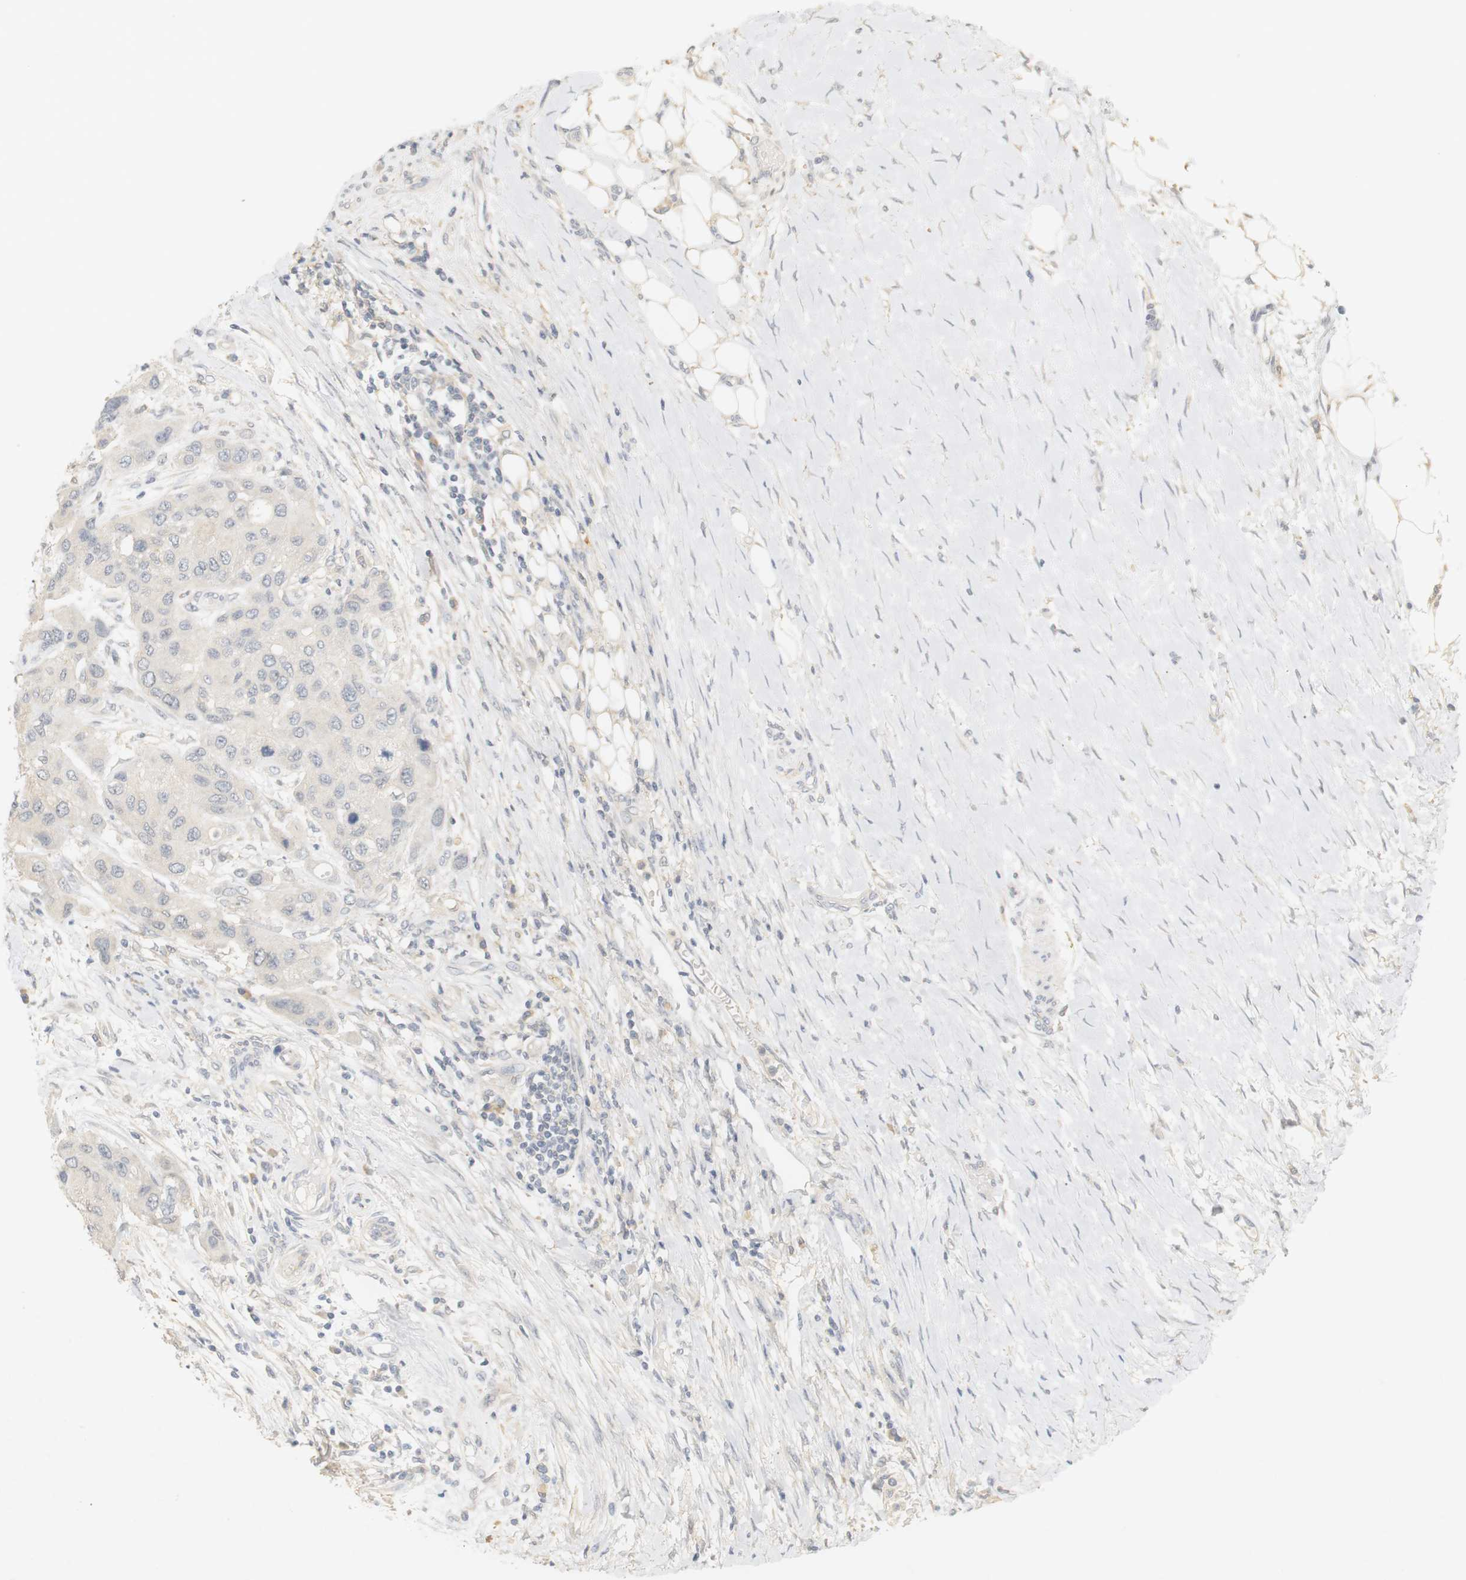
{"staining": {"intensity": "negative", "quantity": "none", "location": "none"}, "tissue": "urothelial cancer", "cell_type": "Tumor cells", "image_type": "cancer", "snomed": [{"axis": "morphology", "description": "Urothelial carcinoma, High grade"}, {"axis": "topography", "description": "Urinary bladder"}], "caption": "IHC photomicrograph of urothelial cancer stained for a protein (brown), which exhibits no staining in tumor cells. Brightfield microscopy of immunohistochemistry stained with DAB (brown) and hematoxylin (blue), captured at high magnification.", "gene": "RTN3", "patient": {"sex": "female", "age": 56}}